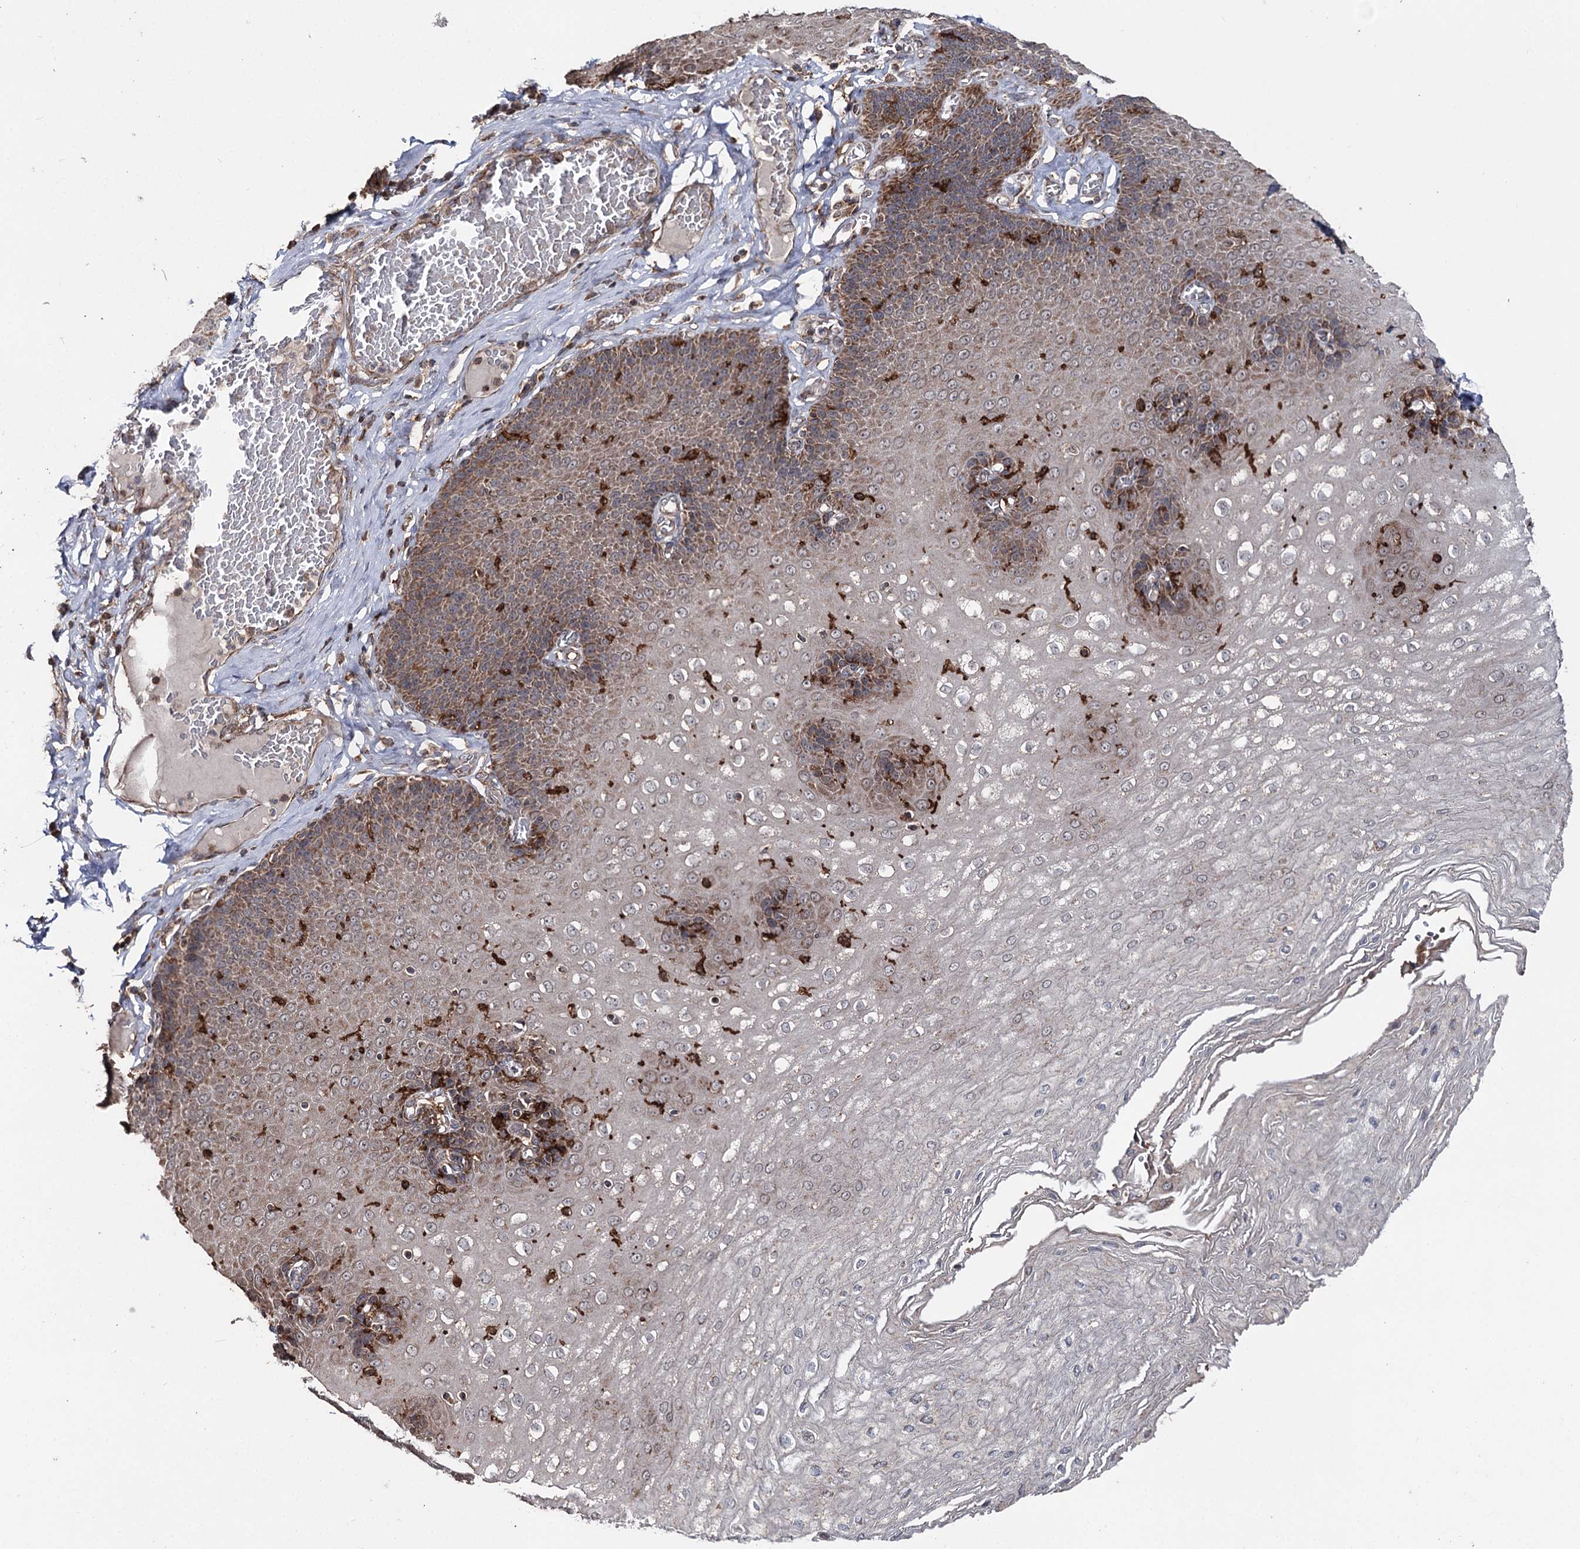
{"staining": {"intensity": "moderate", "quantity": "25%-75%", "location": "cytoplasmic/membranous"}, "tissue": "esophagus", "cell_type": "Squamous epithelial cells", "image_type": "normal", "snomed": [{"axis": "morphology", "description": "Normal tissue, NOS"}, {"axis": "topography", "description": "Esophagus"}], "caption": "Protein analysis of normal esophagus demonstrates moderate cytoplasmic/membranous staining in about 25%-75% of squamous epithelial cells.", "gene": "MINDY3", "patient": {"sex": "male", "age": 60}}